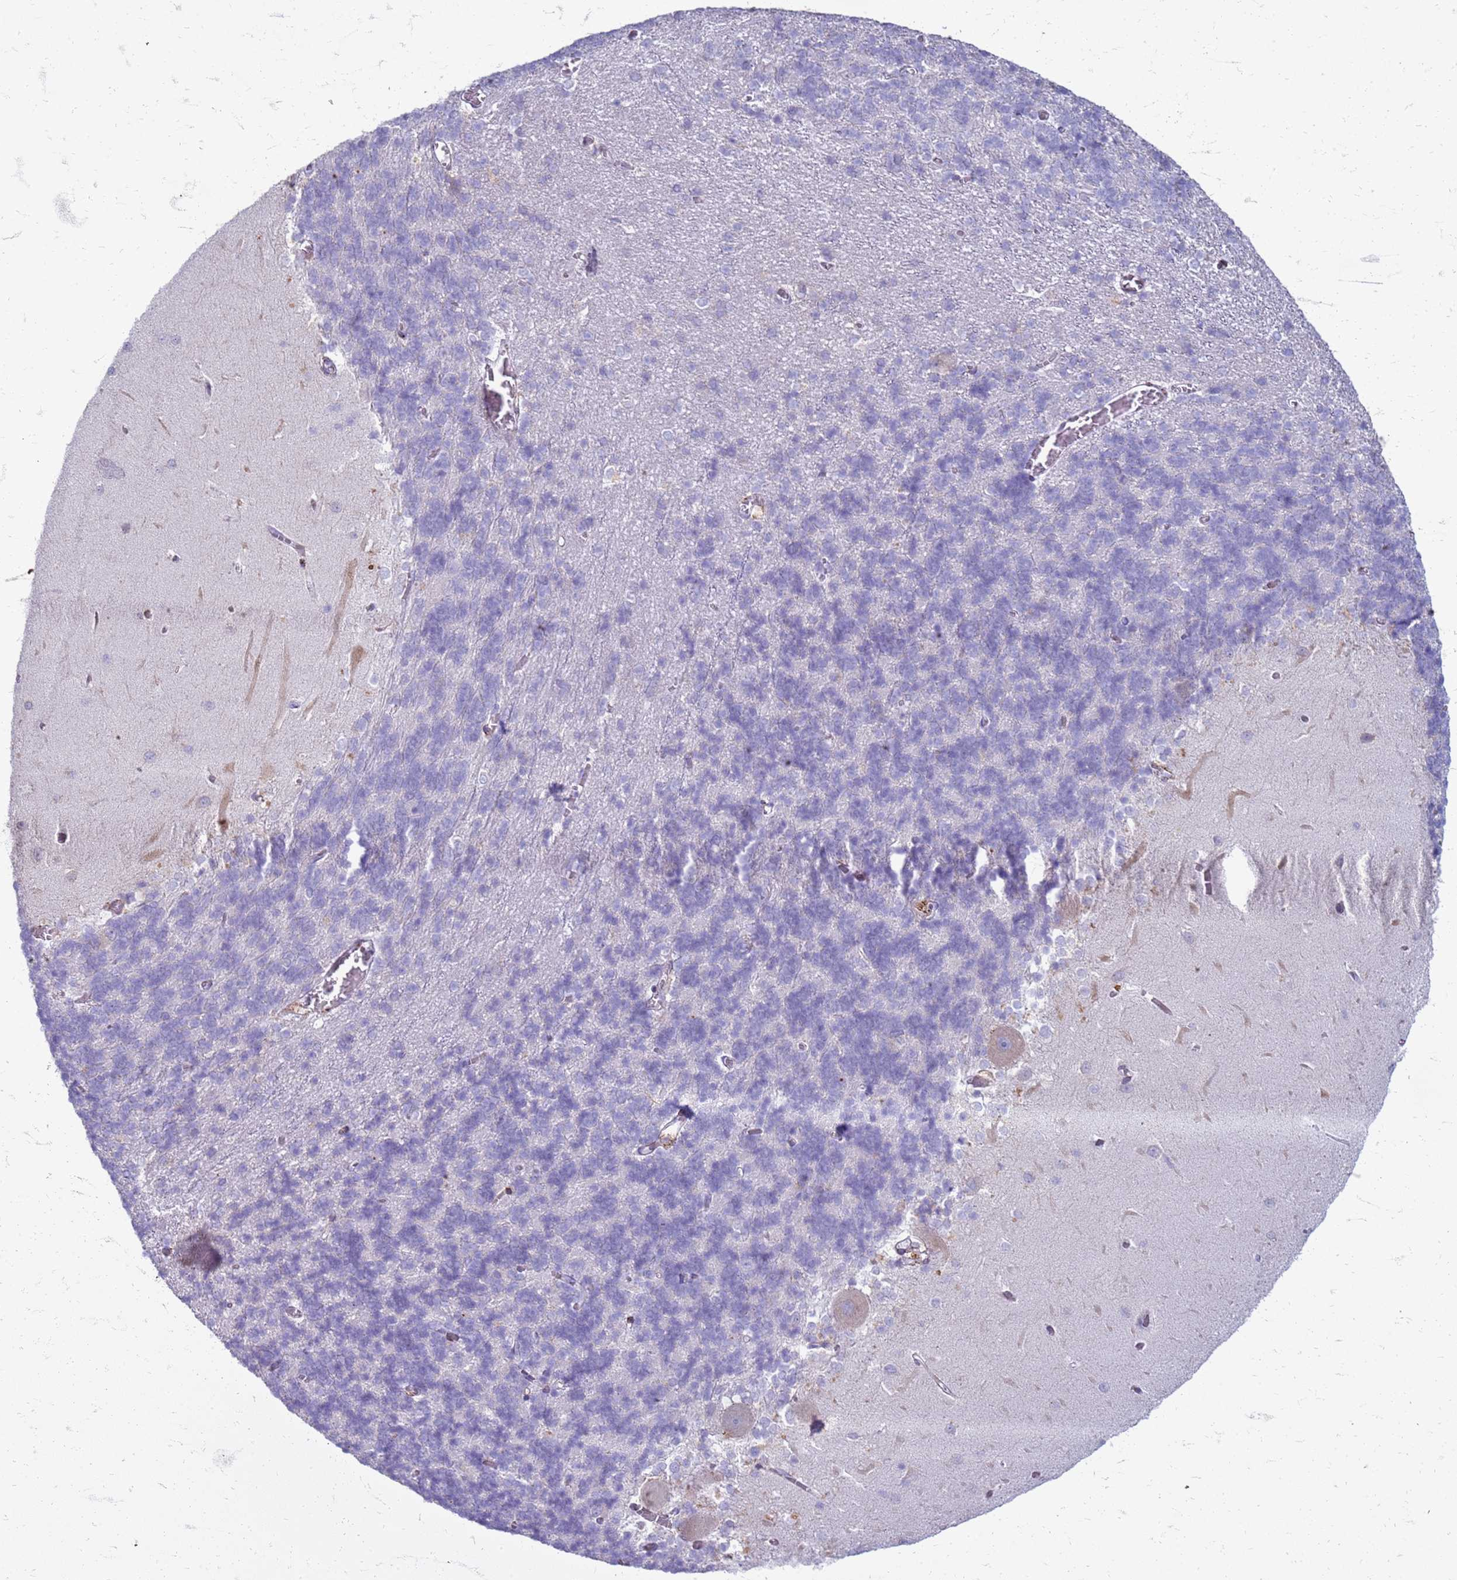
{"staining": {"intensity": "negative", "quantity": "none", "location": "none"}, "tissue": "cerebellum", "cell_type": "Cells in granular layer", "image_type": "normal", "snomed": [{"axis": "morphology", "description": "Normal tissue, NOS"}, {"axis": "topography", "description": "Cerebellum"}], "caption": "A high-resolution photomicrograph shows immunohistochemistry staining of benign cerebellum, which displays no significant staining in cells in granular layer.", "gene": "PDK3", "patient": {"sex": "male", "age": 37}}